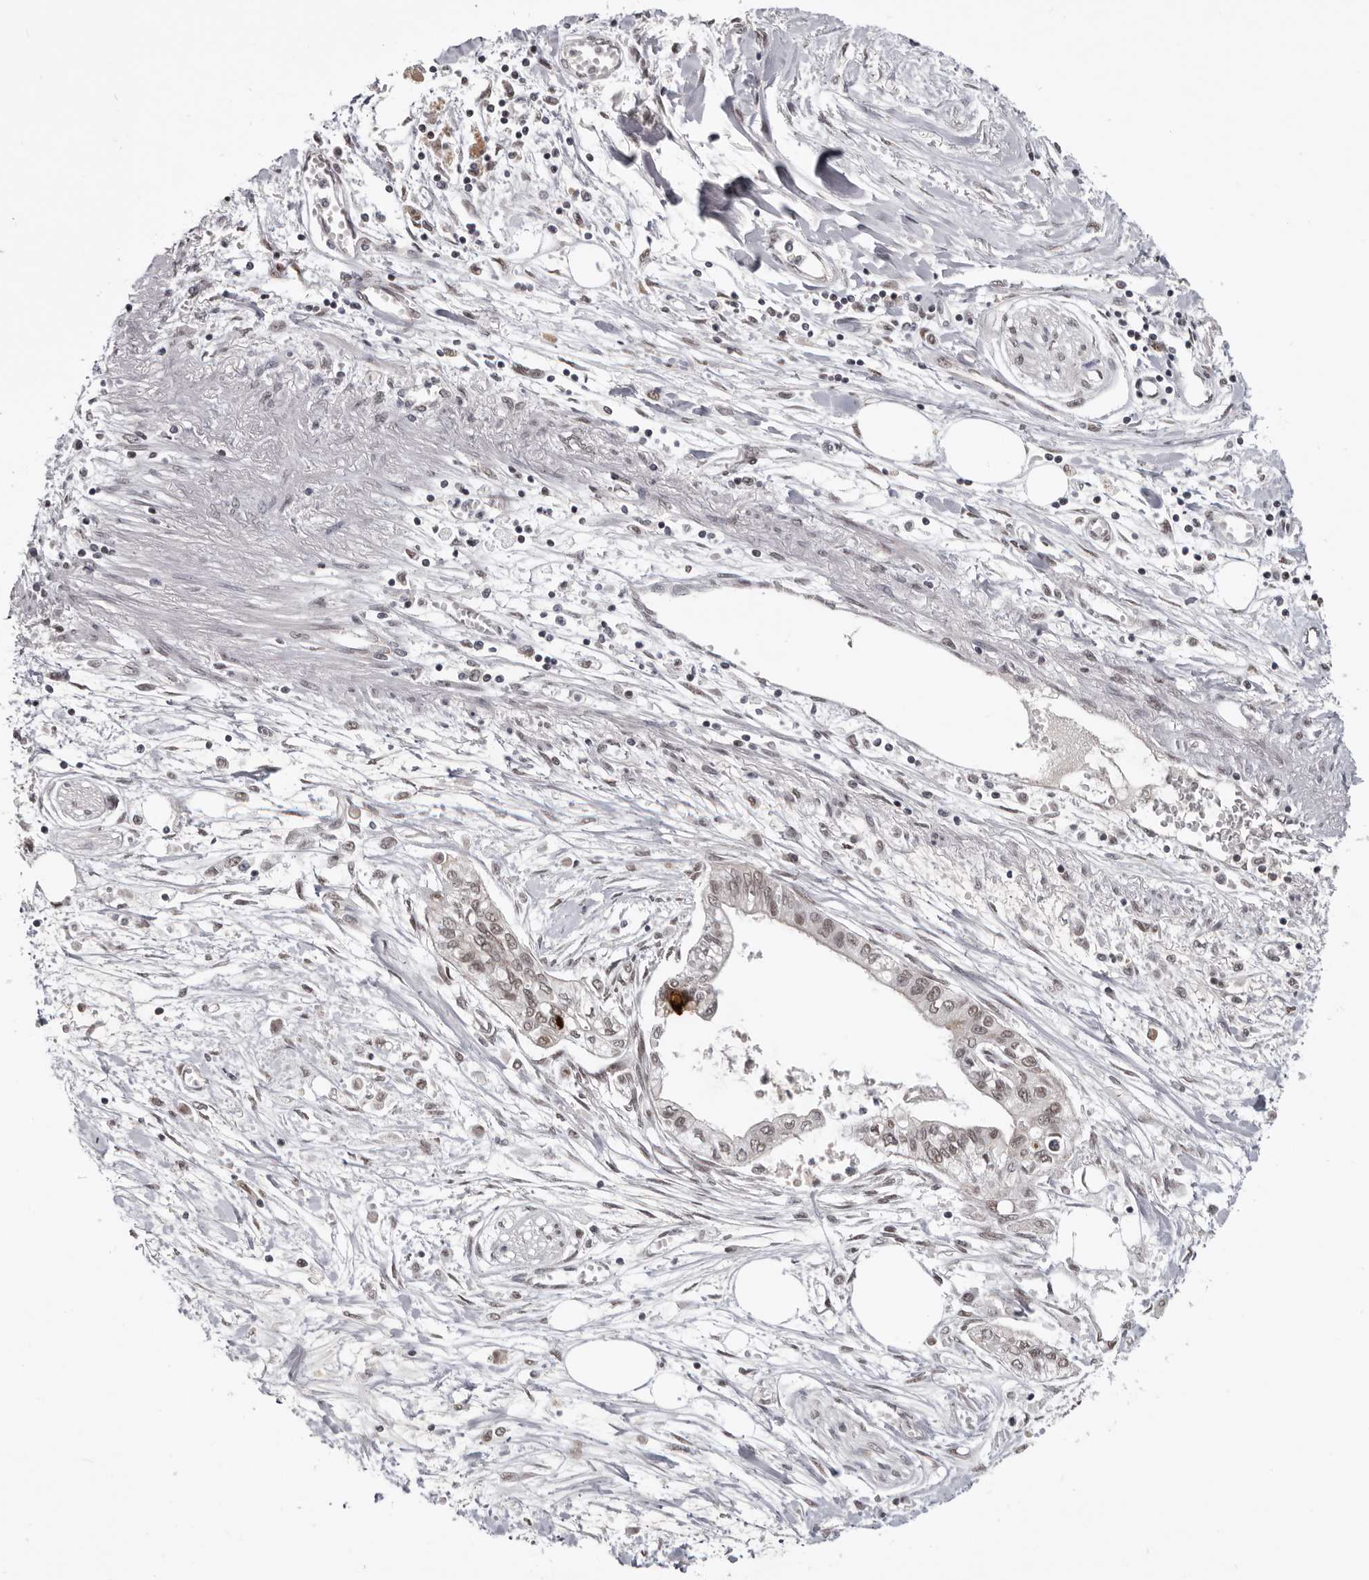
{"staining": {"intensity": "weak", "quantity": ">75%", "location": "cytoplasmic/membranous,nuclear"}, "tissue": "pancreatic cancer", "cell_type": "Tumor cells", "image_type": "cancer", "snomed": [{"axis": "morphology", "description": "Adenocarcinoma, NOS"}, {"axis": "topography", "description": "Pancreas"}], "caption": "Immunohistochemistry of adenocarcinoma (pancreatic) exhibits low levels of weak cytoplasmic/membranous and nuclear positivity in about >75% of tumor cells.", "gene": "MOGAT2", "patient": {"sex": "female", "age": 77}}